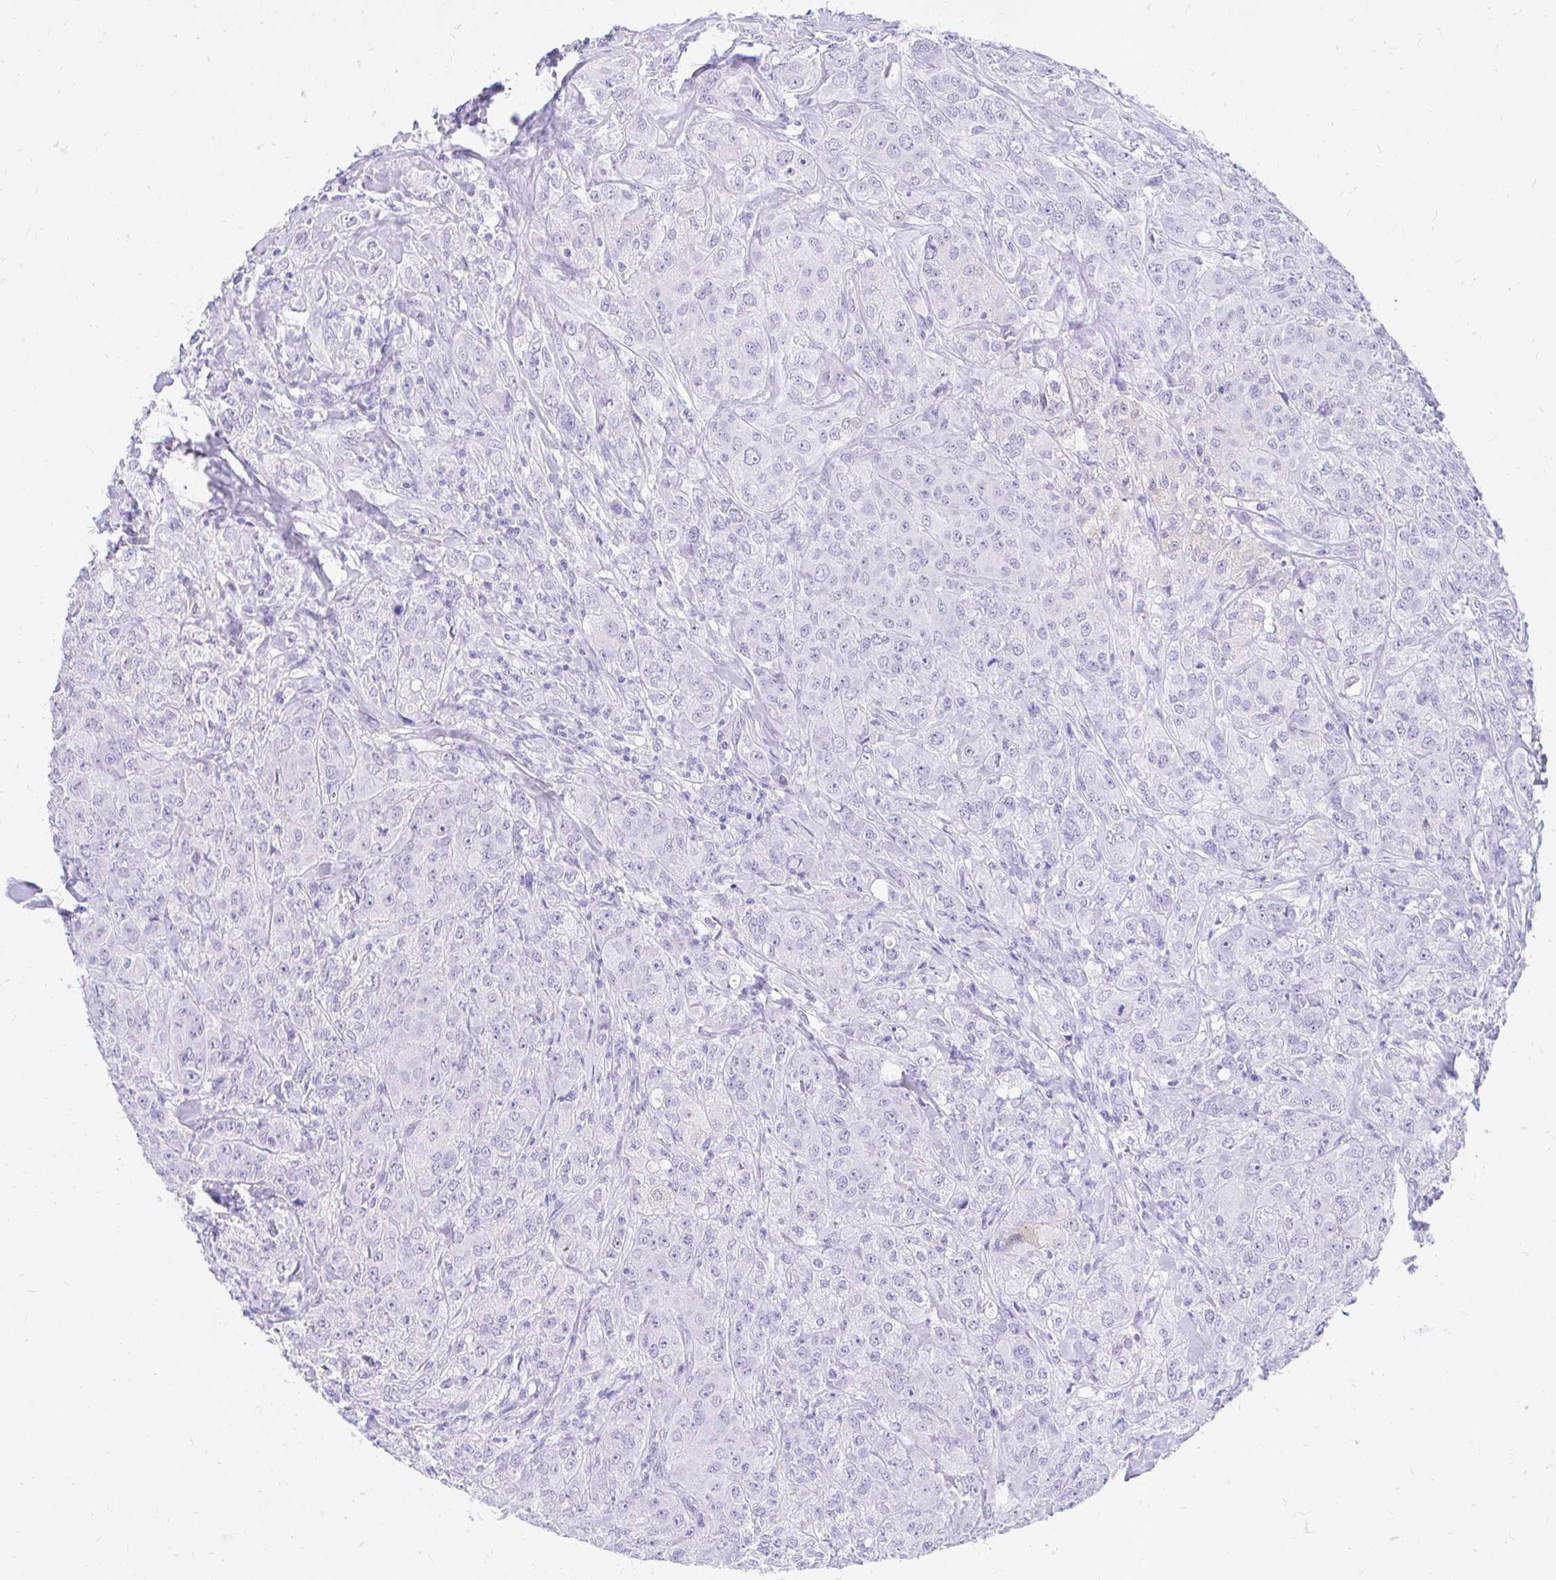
{"staining": {"intensity": "negative", "quantity": "none", "location": "none"}, "tissue": "breast cancer", "cell_type": "Tumor cells", "image_type": "cancer", "snomed": [{"axis": "morphology", "description": "Normal tissue, NOS"}, {"axis": "morphology", "description": "Duct carcinoma"}, {"axis": "topography", "description": "Breast"}], "caption": "The image reveals no staining of tumor cells in breast infiltrating ductal carcinoma.", "gene": "FATE1", "patient": {"sex": "female", "age": 43}}